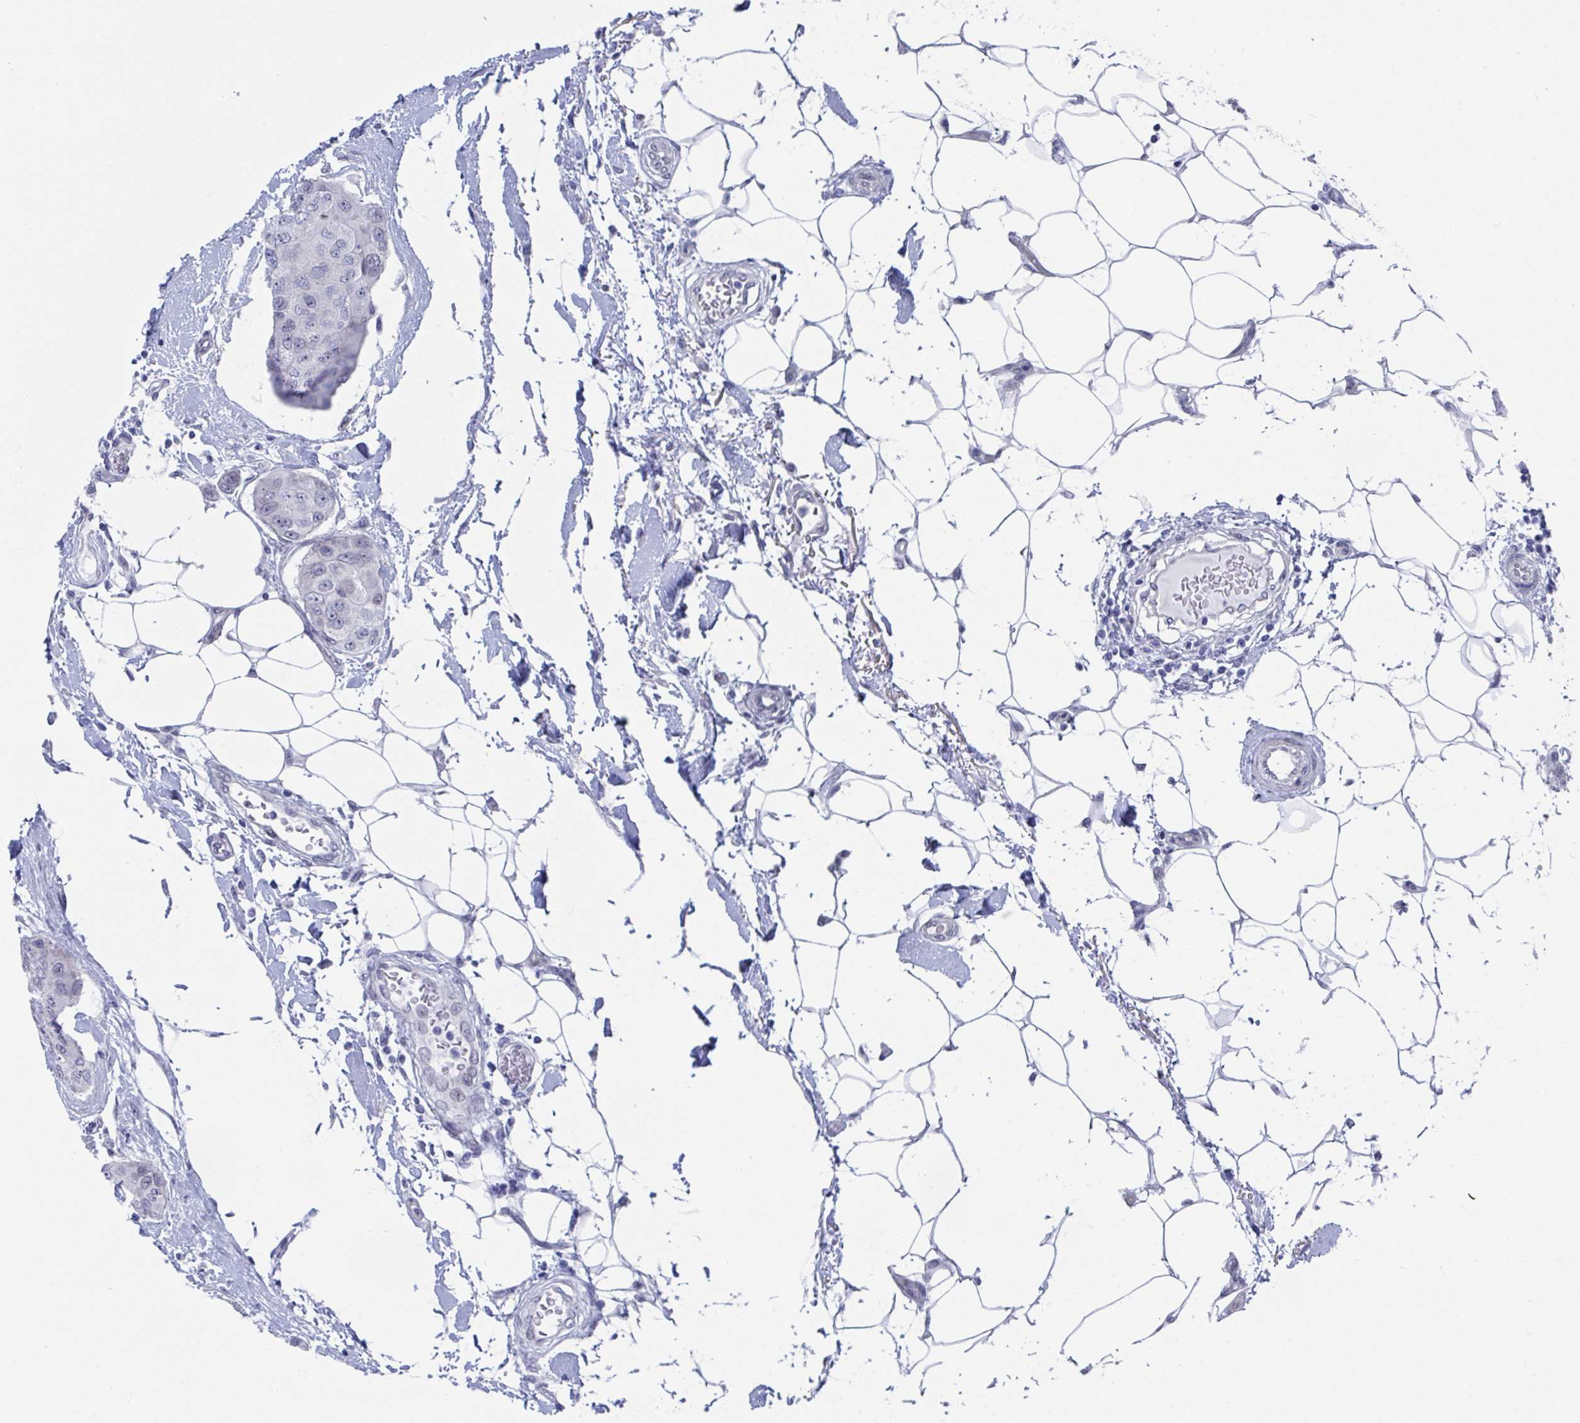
{"staining": {"intensity": "negative", "quantity": "none", "location": "none"}, "tissue": "breast cancer", "cell_type": "Tumor cells", "image_type": "cancer", "snomed": [{"axis": "morphology", "description": "Duct carcinoma"}, {"axis": "topography", "description": "Breast"}, {"axis": "topography", "description": "Lymph node"}], "caption": "Immunohistochemistry of infiltrating ductal carcinoma (breast) demonstrates no positivity in tumor cells.", "gene": "MFSD4A", "patient": {"sex": "female", "age": 80}}